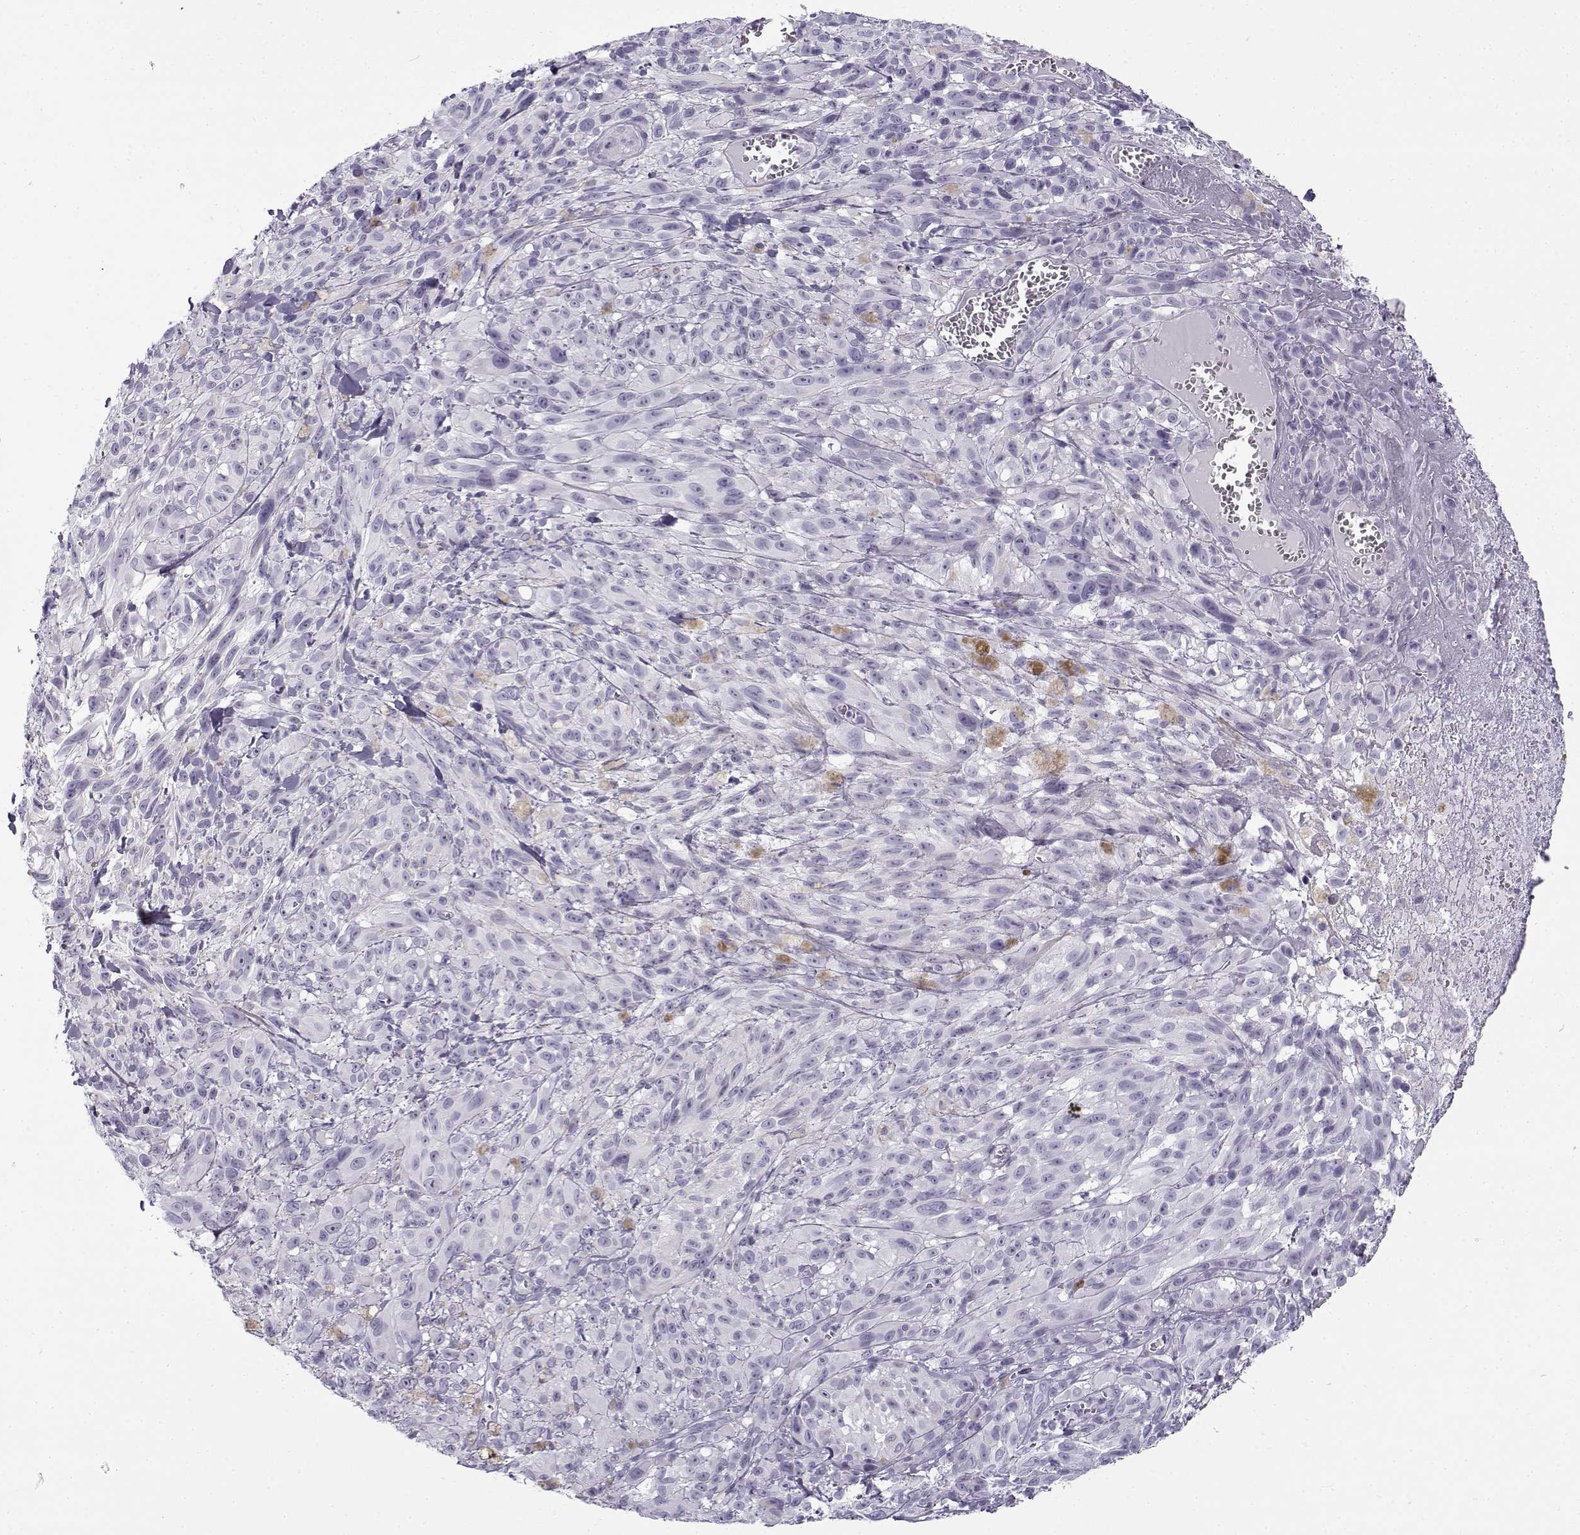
{"staining": {"intensity": "negative", "quantity": "none", "location": "none"}, "tissue": "melanoma", "cell_type": "Tumor cells", "image_type": "cancer", "snomed": [{"axis": "morphology", "description": "Malignant melanoma, NOS"}, {"axis": "topography", "description": "Skin"}], "caption": "Histopathology image shows no significant protein expression in tumor cells of malignant melanoma. (DAB immunohistochemistry visualized using brightfield microscopy, high magnification).", "gene": "GTSF1L", "patient": {"sex": "male", "age": 83}}